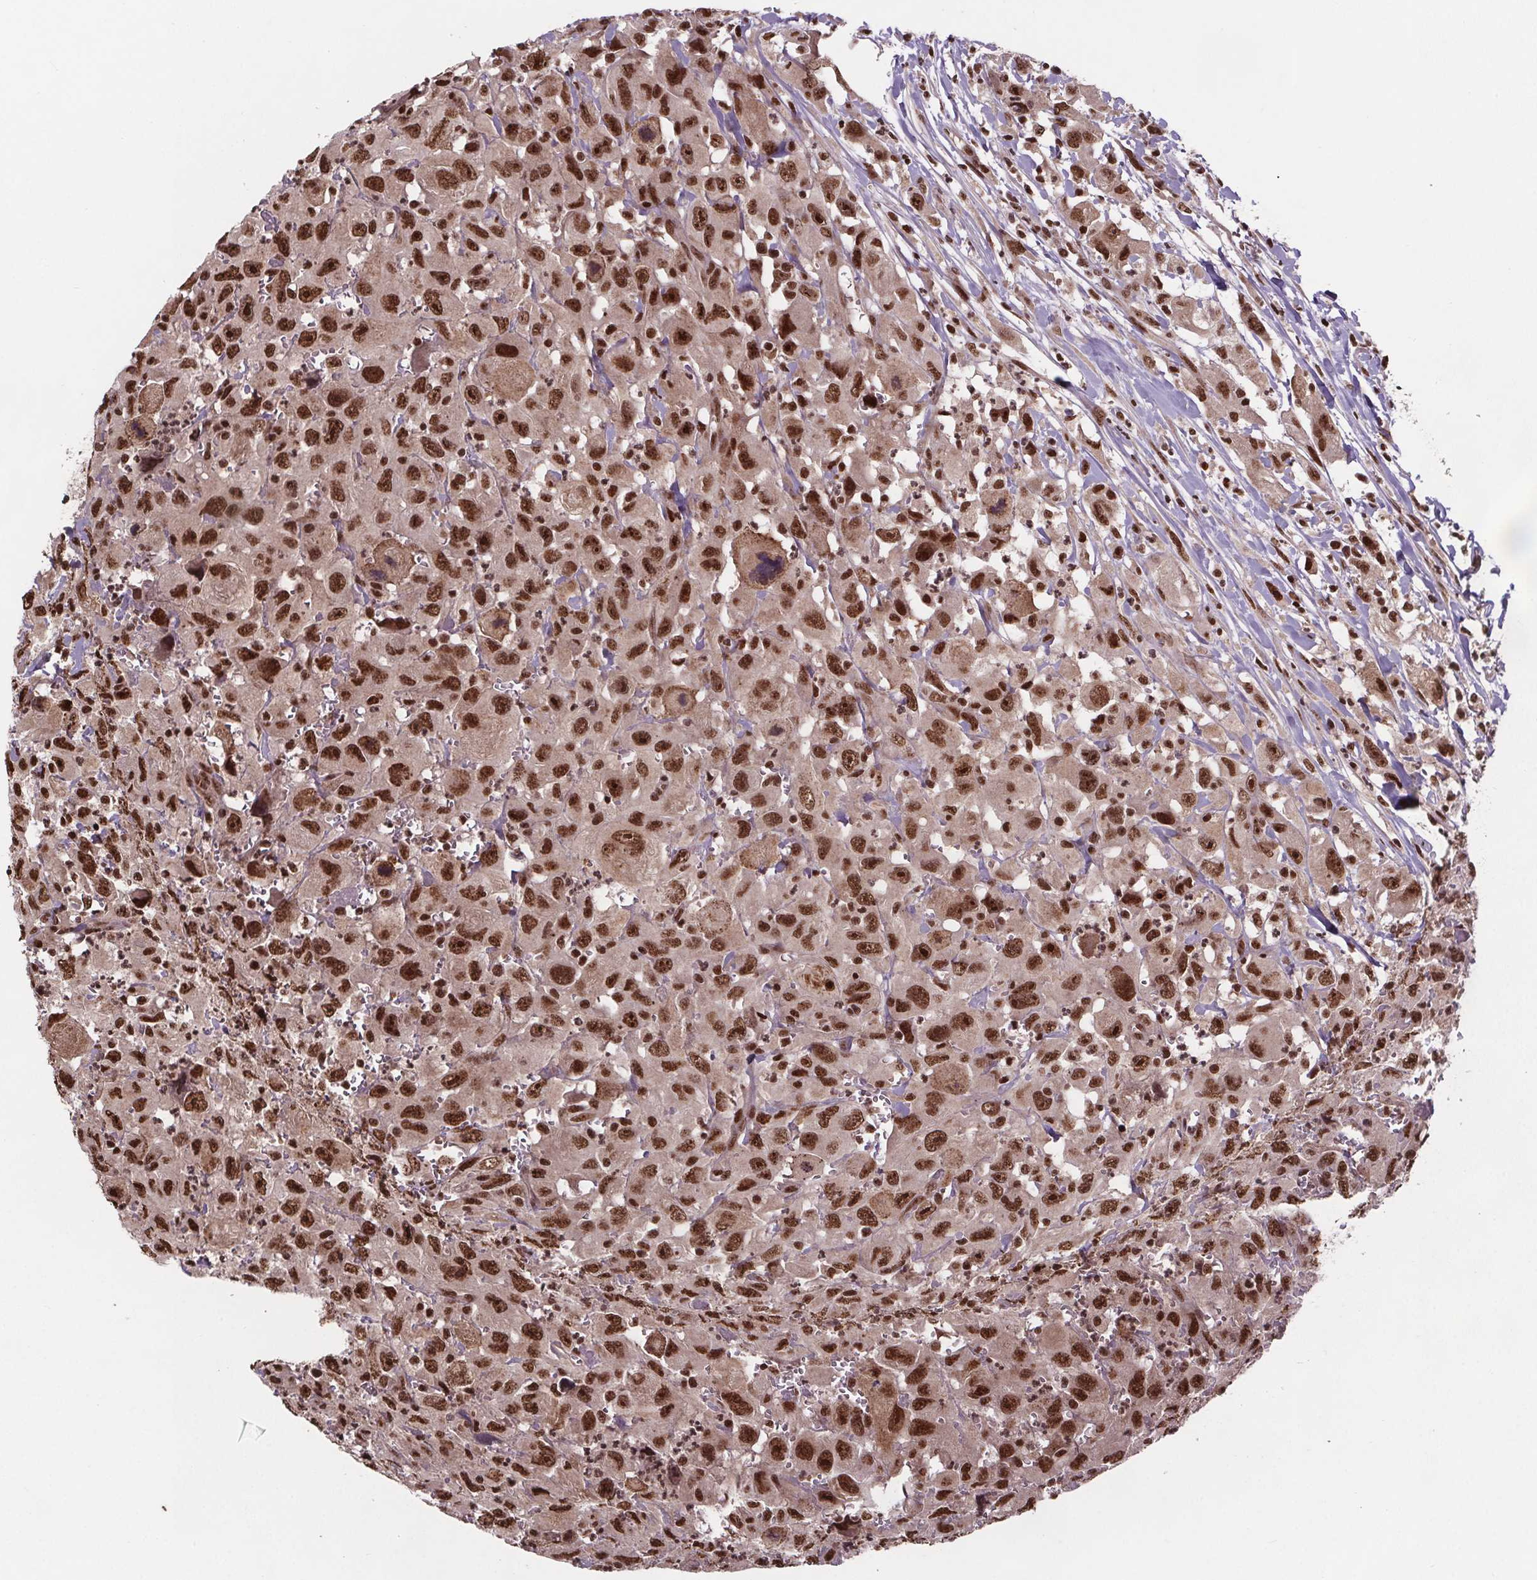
{"staining": {"intensity": "moderate", "quantity": ">75%", "location": "nuclear"}, "tissue": "head and neck cancer", "cell_type": "Tumor cells", "image_type": "cancer", "snomed": [{"axis": "morphology", "description": "Squamous cell carcinoma, NOS"}, {"axis": "morphology", "description": "Squamous cell carcinoma, metastatic, NOS"}, {"axis": "topography", "description": "Oral tissue"}, {"axis": "topography", "description": "Head-Neck"}], "caption": "Immunohistochemical staining of human metastatic squamous cell carcinoma (head and neck) exhibits medium levels of moderate nuclear protein positivity in approximately >75% of tumor cells.", "gene": "JARID2", "patient": {"sex": "female", "age": 85}}